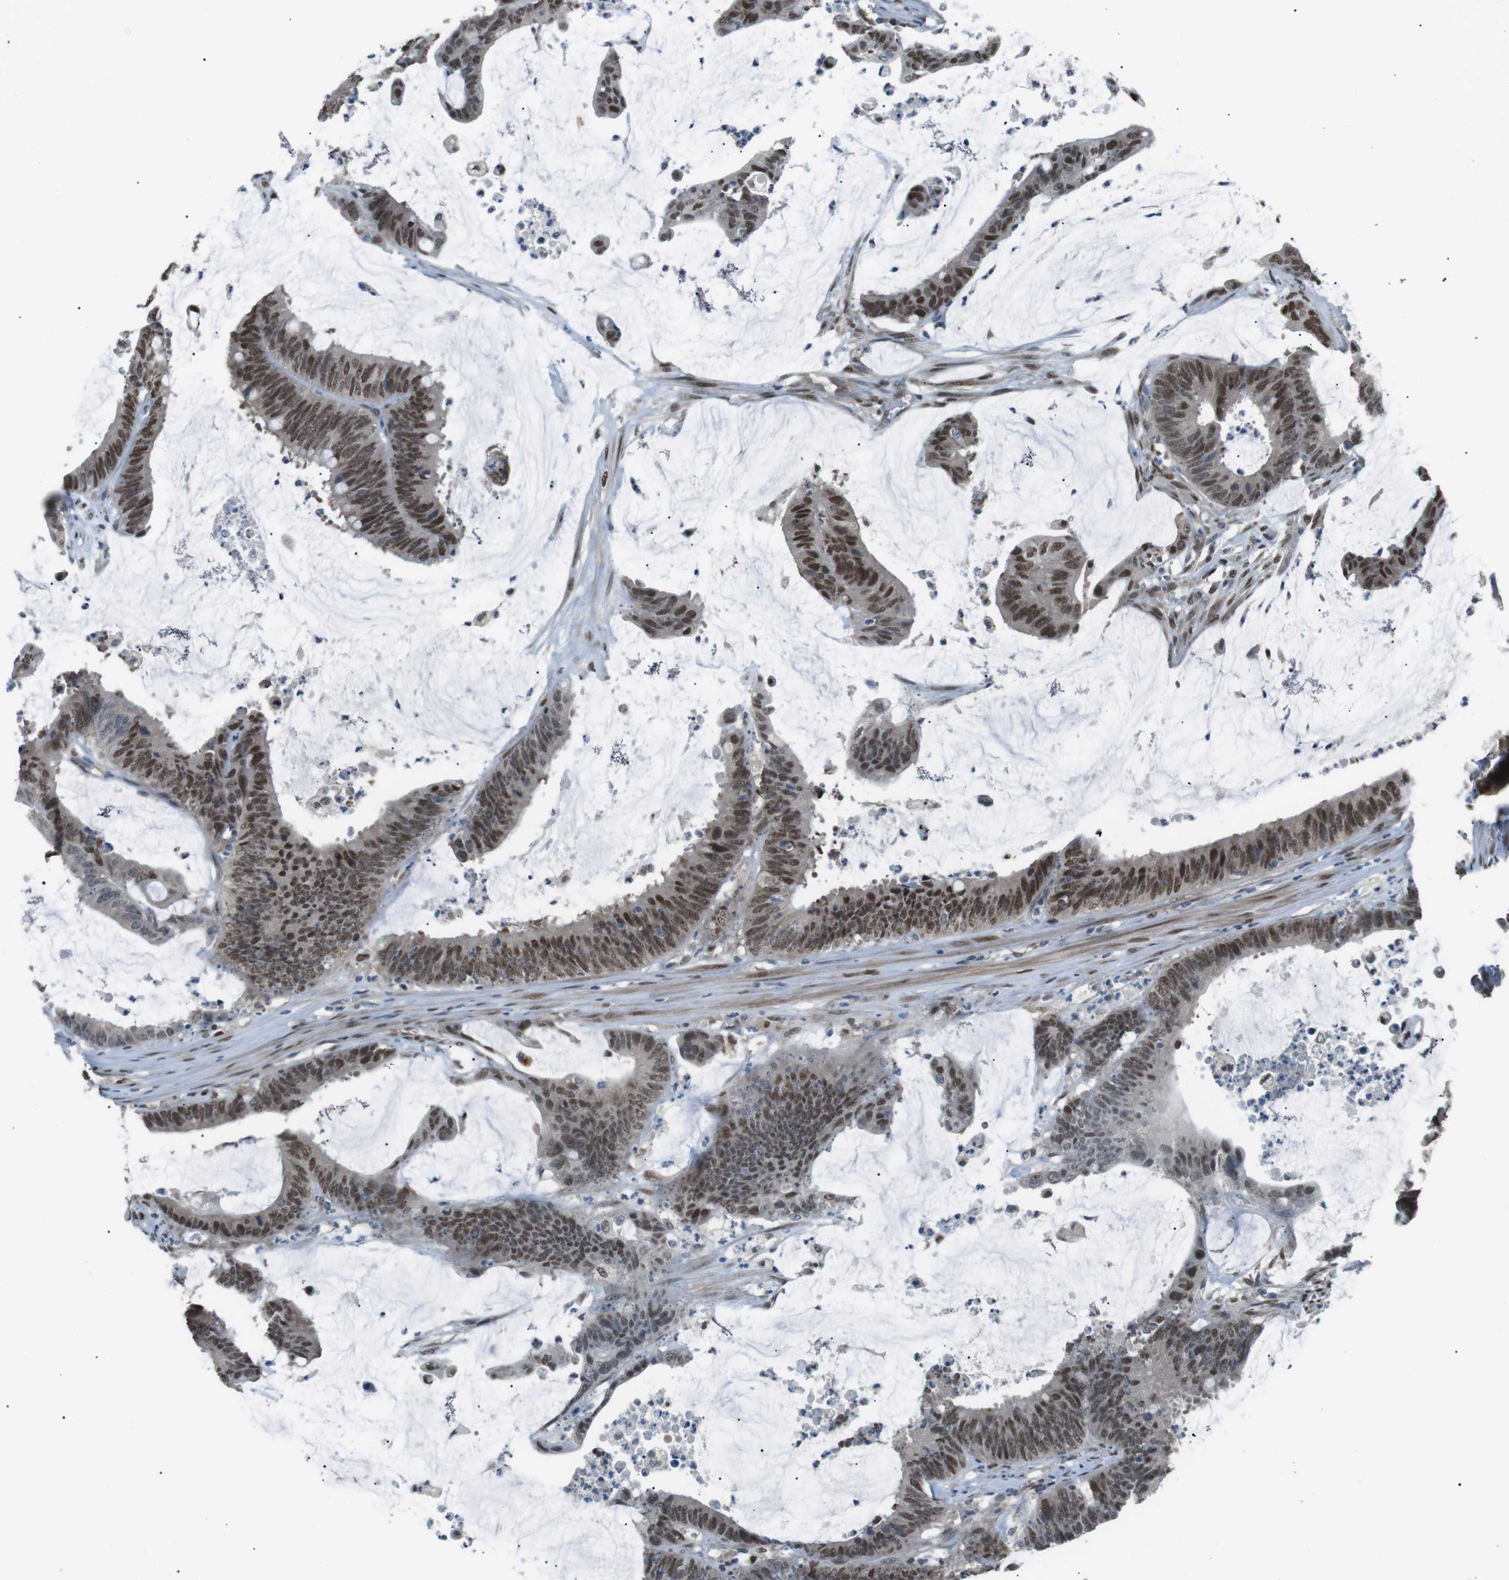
{"staining": {"intensity": "moderate", "quantity": ">75%", "location": "nuclear"}, "tissue": "colorectal cancer", "cell_type": "Tumor cells", "image_type": "cancer", "snomed": [{"axis": "morphology", "description": "Adenocarcinoma, NOS"}, {"axis": "topography", "description": "Rectum"}], "caption": "This histopathology image demonstrates IHC staining of colorectal cancer, with medium moderate nuclear staining in approximately >75% of tumor cells.", "gene": "SRPK2", "patient": {"sex": "female", "age": 66}}